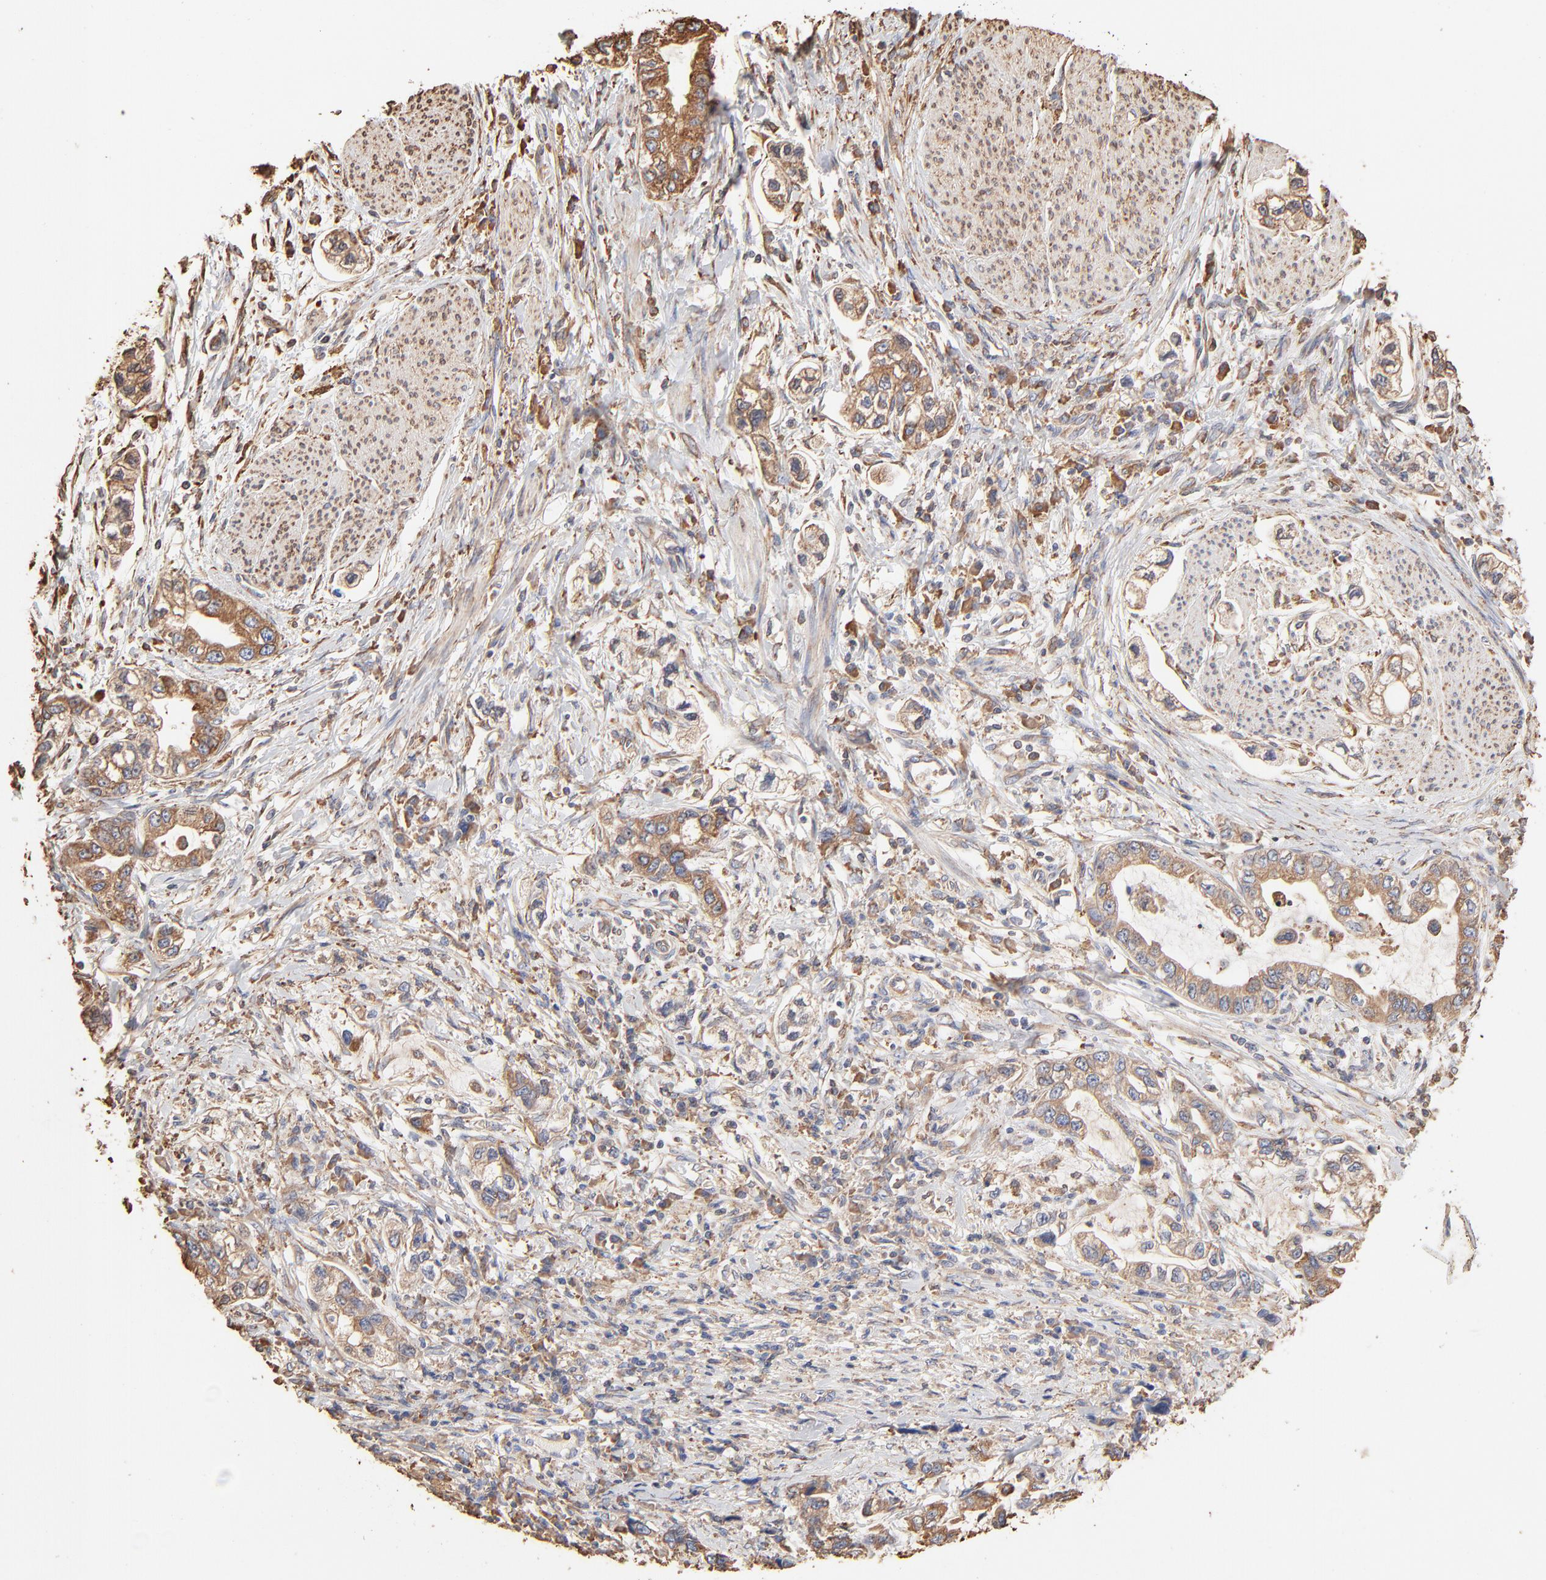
{"staining": {"intensity": "moderate", "quantity": "25%-75%", "location": "cytoplasmic/membranous"}, "tissue": "stomach cancer", "cell_type": "Tumor cells", "image_type": "cancer", "snomed": [{"axis": "morphology", "description": "Adenocarcinoma, NOS"}, {"axis": "topography", "description": "Stomach, lower"}], "caption": "A high-resolution histopathology image shows IHC staining of adenocarcinoma (stomach), which displays moderate cytoplasmic/membranous positivity in about 25%-75% of tumor cells.", "gene": "PDIA3", "patient": {"sex": "female", "age": 93}}